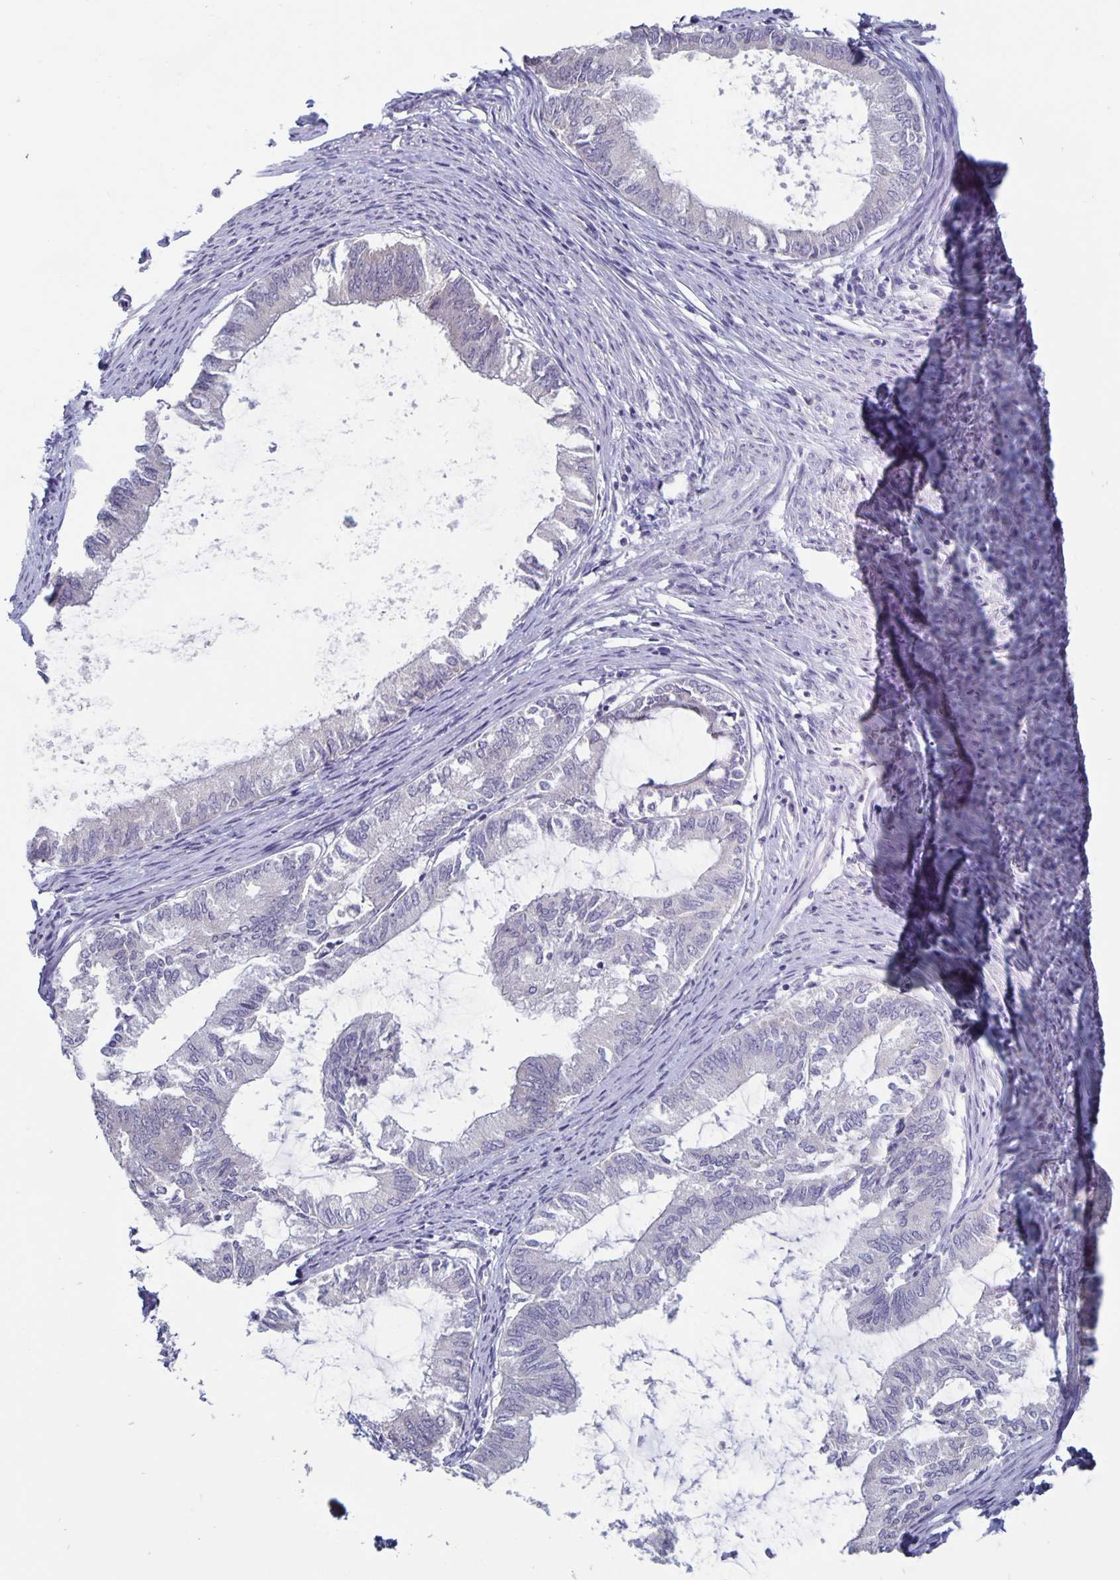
{"staining": {"intensity": "negative", "quantity": "none", "location": "none"}, "tissue": "endometrial cancer", "cell_type": "Tumor cells", "image_type": "cancer", "snomed": [{"axis": "morphology", "description": "Adenocarcinoma, NOS"}, {"axis": "topography", "description": "Endometrium"}], "caption": "Immunohistochemical staining of human endometrial adenocarcinoma reveals no significant positivity in tumor cells. (DAB immunohistochemistry visualized using brightfield microscopy, high magnification).", "gene": "PLCB3", "patient": {"sex": "female", "age": 86}}